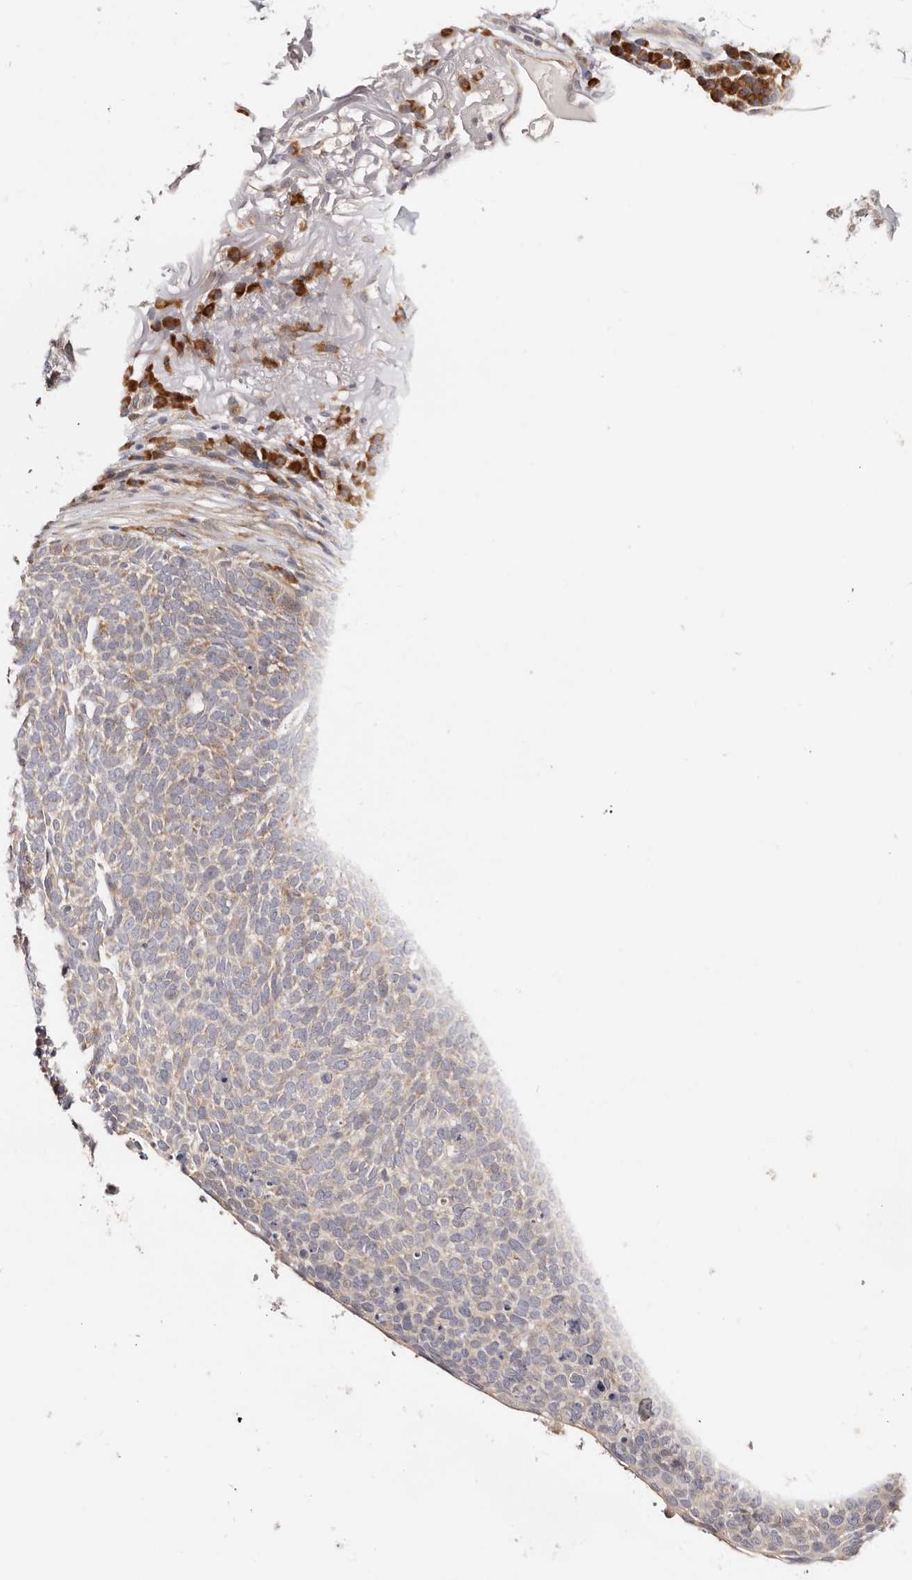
{"staining": {"intensity": "weak", "quantity": "25%-75%", "location": "cytoplasmic/membranous"}, "tissue": "skin cancer", "cell_type": "Tumor cells", "image_type": "cancer", "snomed": [{"axis": "morphology", "description": "Squamous cell carcinoma, NOS"}, {"axis": "topography", "description": "Skin"}], "caption": "Skin cancer stained with a protein marker reveals weak staining in tumor cells.", "gene": "BCL2L15", "patient": {"sex": "female", "age": 90}}